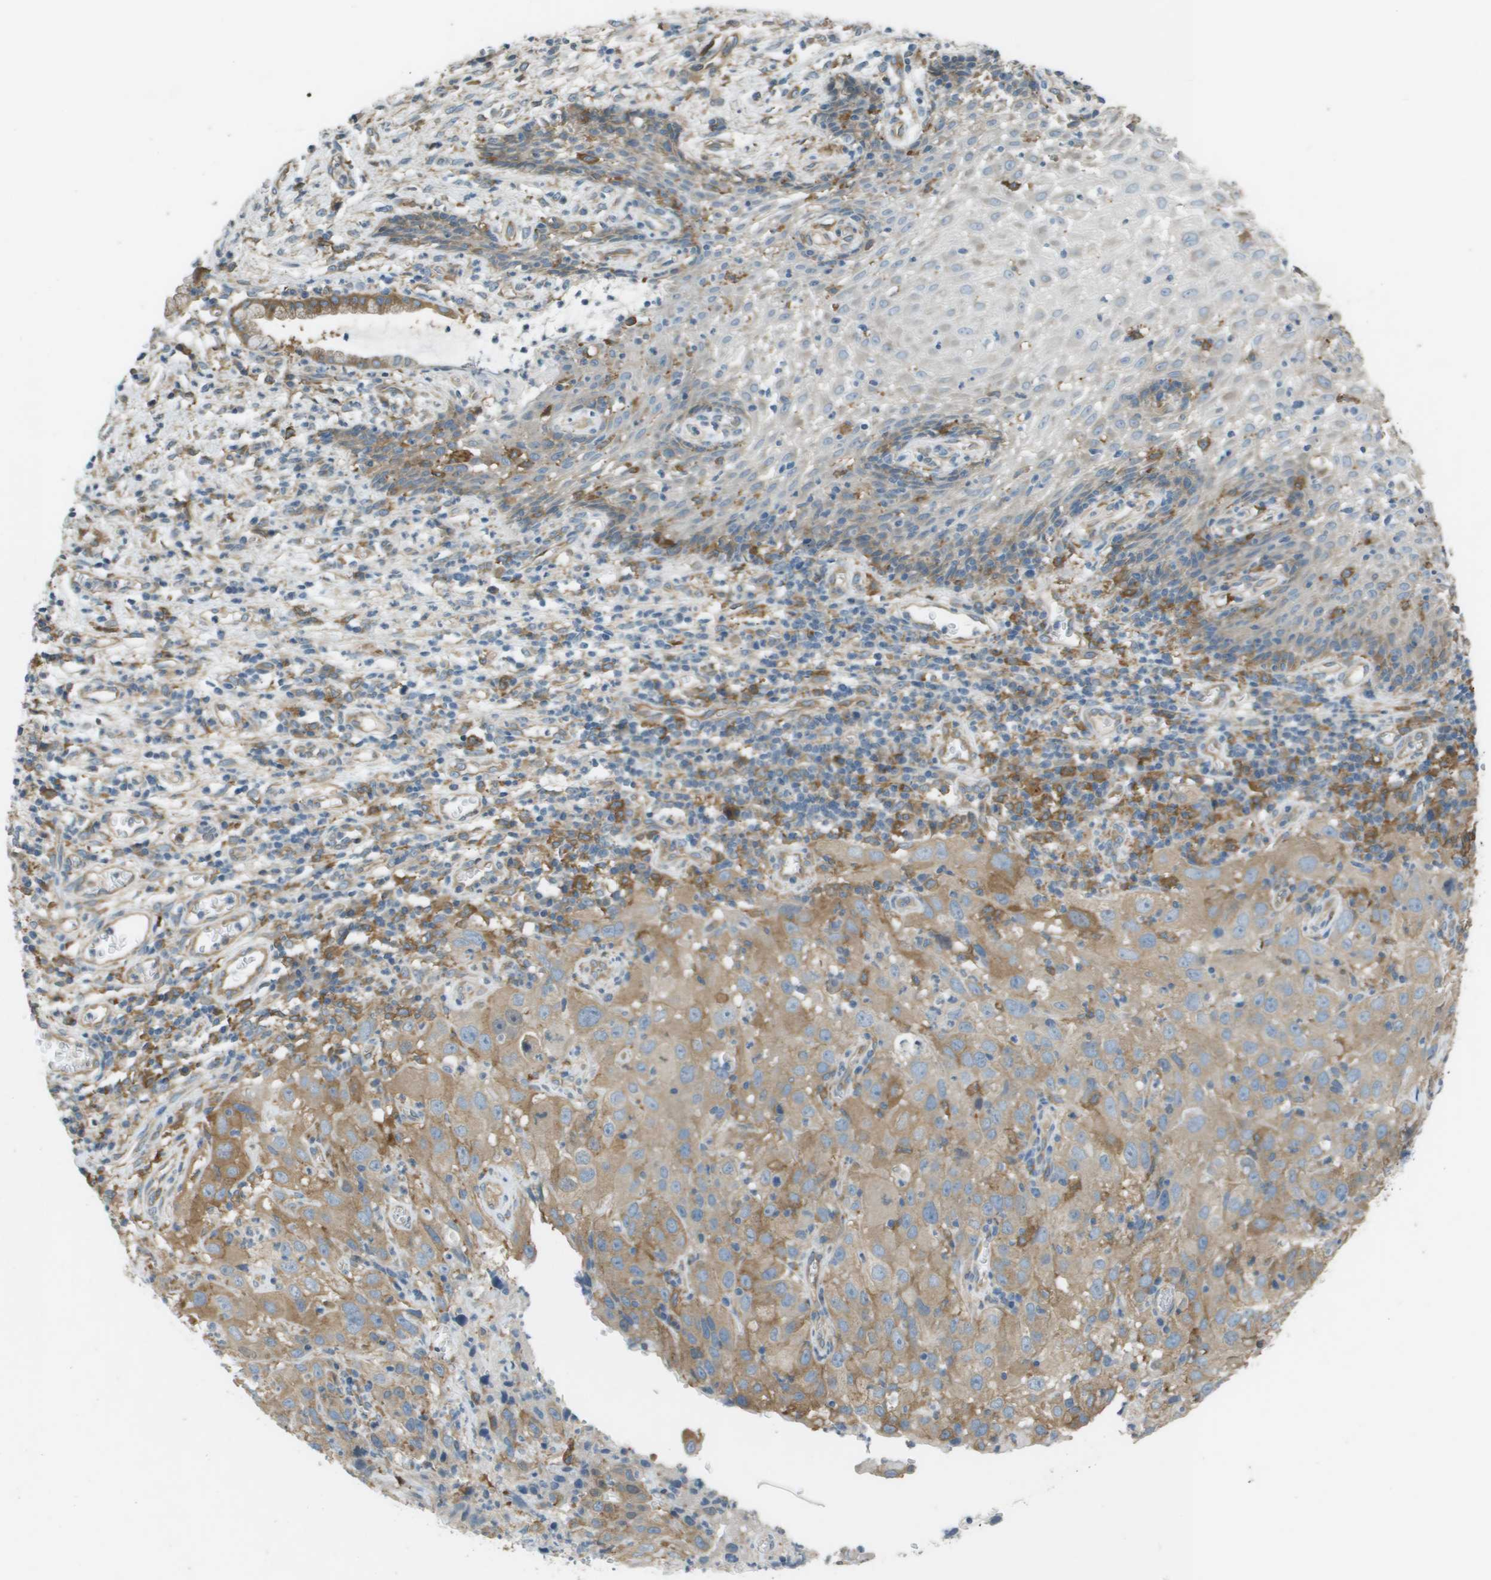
{"staining": {"intensity": "weak", "quantity": ">75%", "location": "cytoplasmic/membranous"}, "tissue": "cervical cancer", "cell_type": "Tumor cells", "image_type": "cancer", "snomed": [{"axis": "morphology", "description": "Squamous cell carcinoma, NOS"}, {"axis": "topography", "description": "Cervix"}], "caption": "Weak cytoplasmic/membranous expression is appreciated in approximately >75% of tumor cells in squamous cell carcinoma (cervical).", "gene": "CORO1B", "patient": {"sex": "female", "age": 32}}